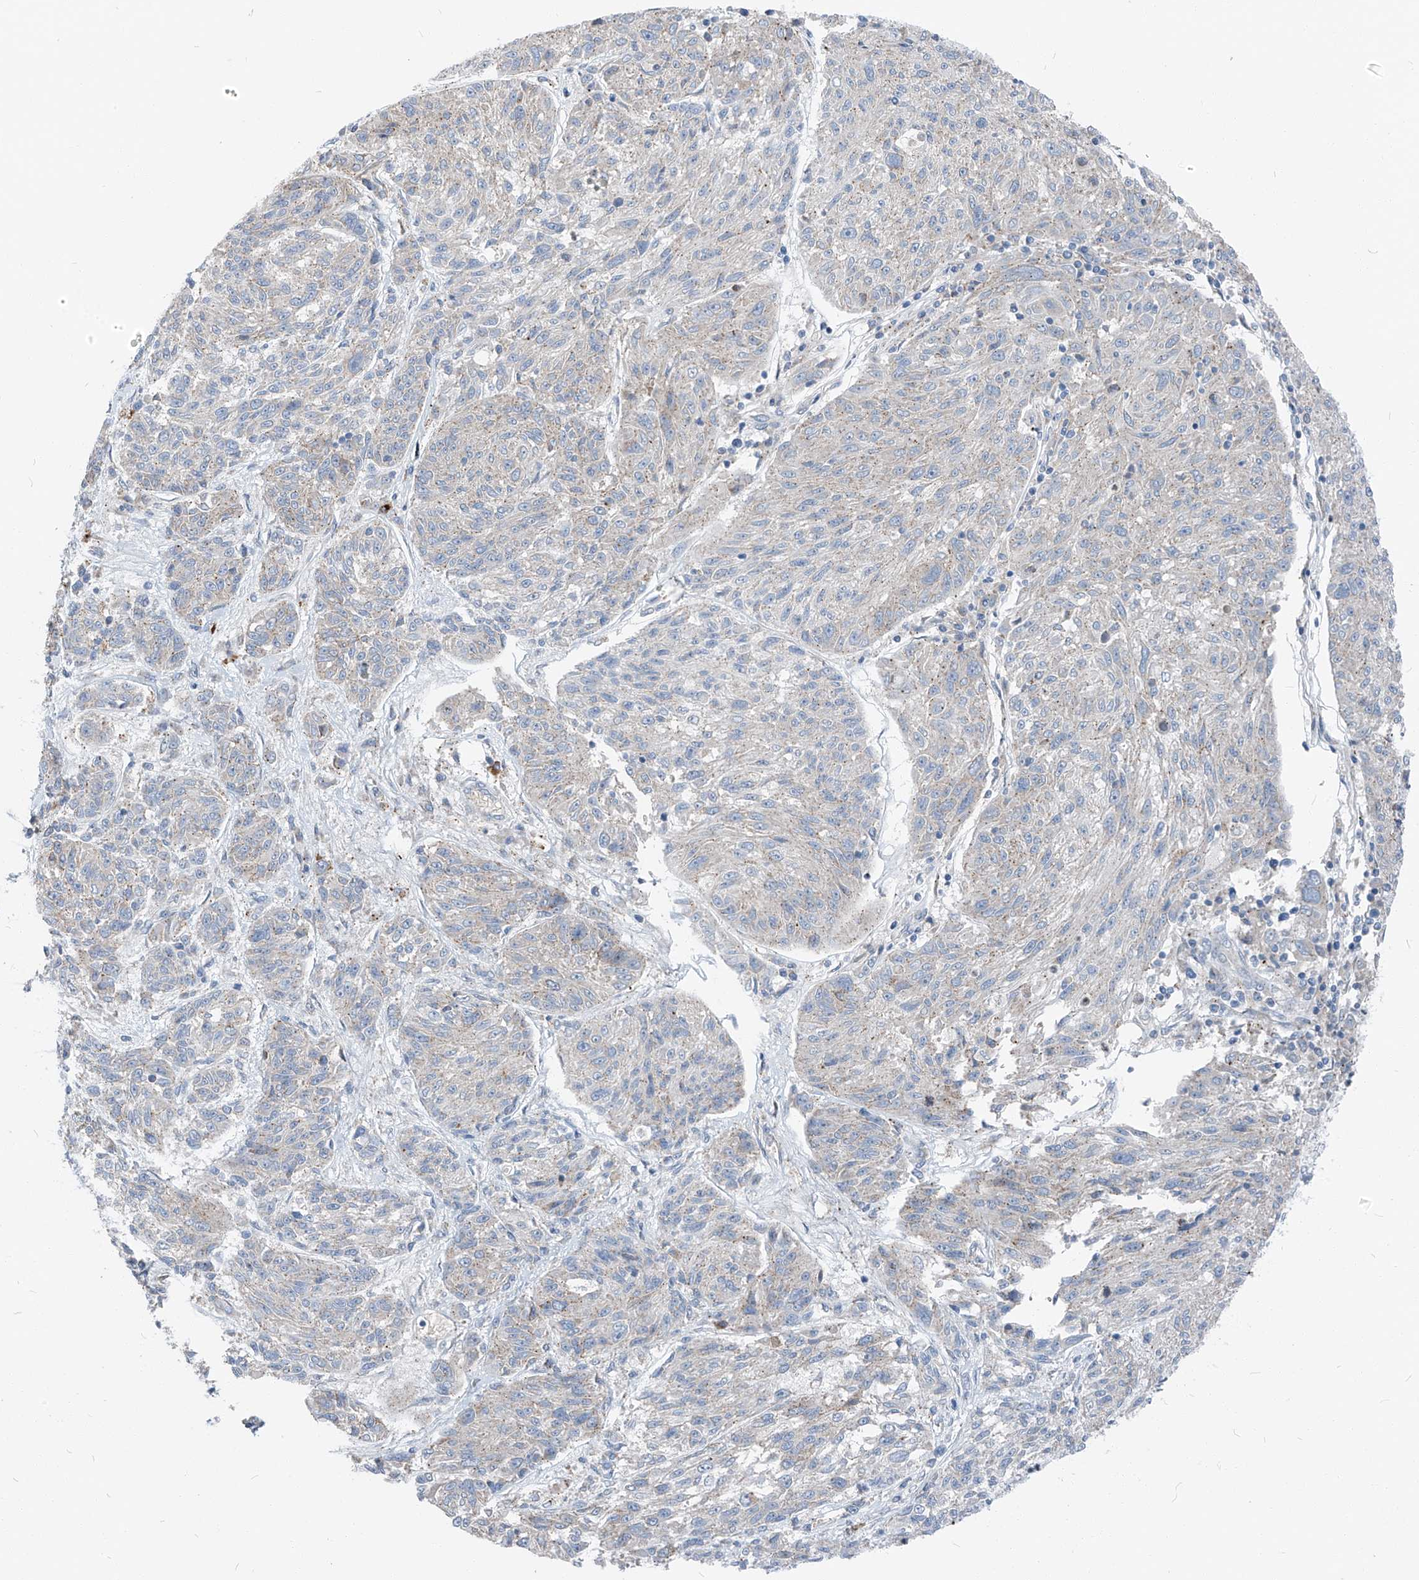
{"staining": {"intensity": "negative", "quantity": "none", "location": "none"}, "tissue": "melanoma", "cell_type": "Tumor cells", "image_type": "cancer", "snomed": [{"axis": "morphology", "description": "Malignant melanoma, NOS"}, {"axis": "topography", "description": "Skin"}], "caption": "Immunohistochemistry image of malignant melanoma stained for a protein (brown), which reveals no expression in tumor cells.", "gene": "CHMP2B", "patient": {"sex": "male", "age": 53}}